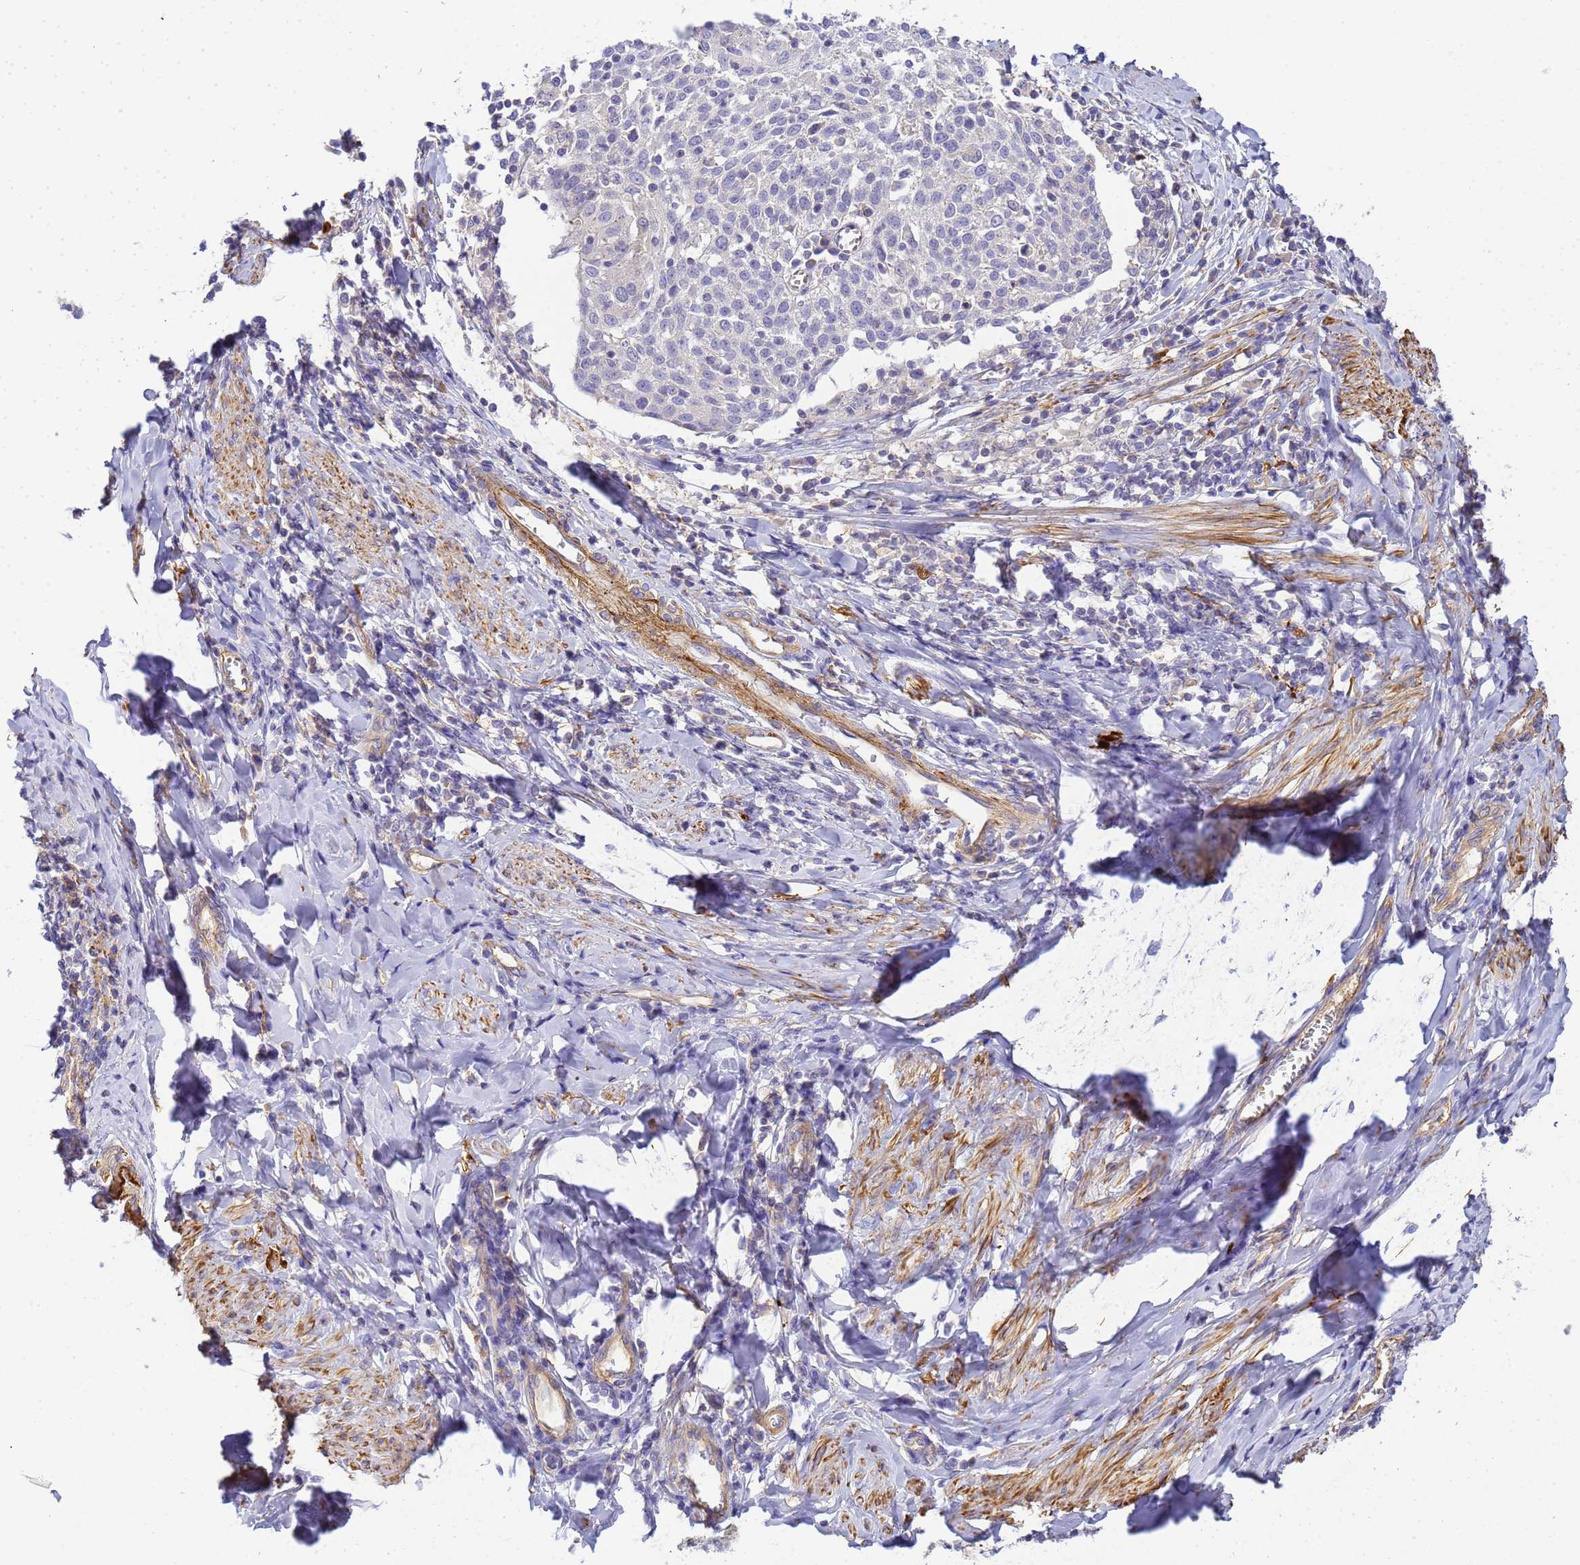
{"staining": {"intensity": "negative", "quantity": "none", "location": "none"}, "tissue": "cervical cancer", "cell_type": "Tumor cells", "image_type": "cancer", "snomed": [{"axis": "morphology", "description": "Squamous cell carcinoma, NOS"}, {"axis": "topography", "description": "Cervix"}], "caption": "Tumor cells are negative for protein expression in human cervical cancer (squamous cell carcinoma).", "gene": "MYL12A", "patient": {"sex": "female", "age": 52}}